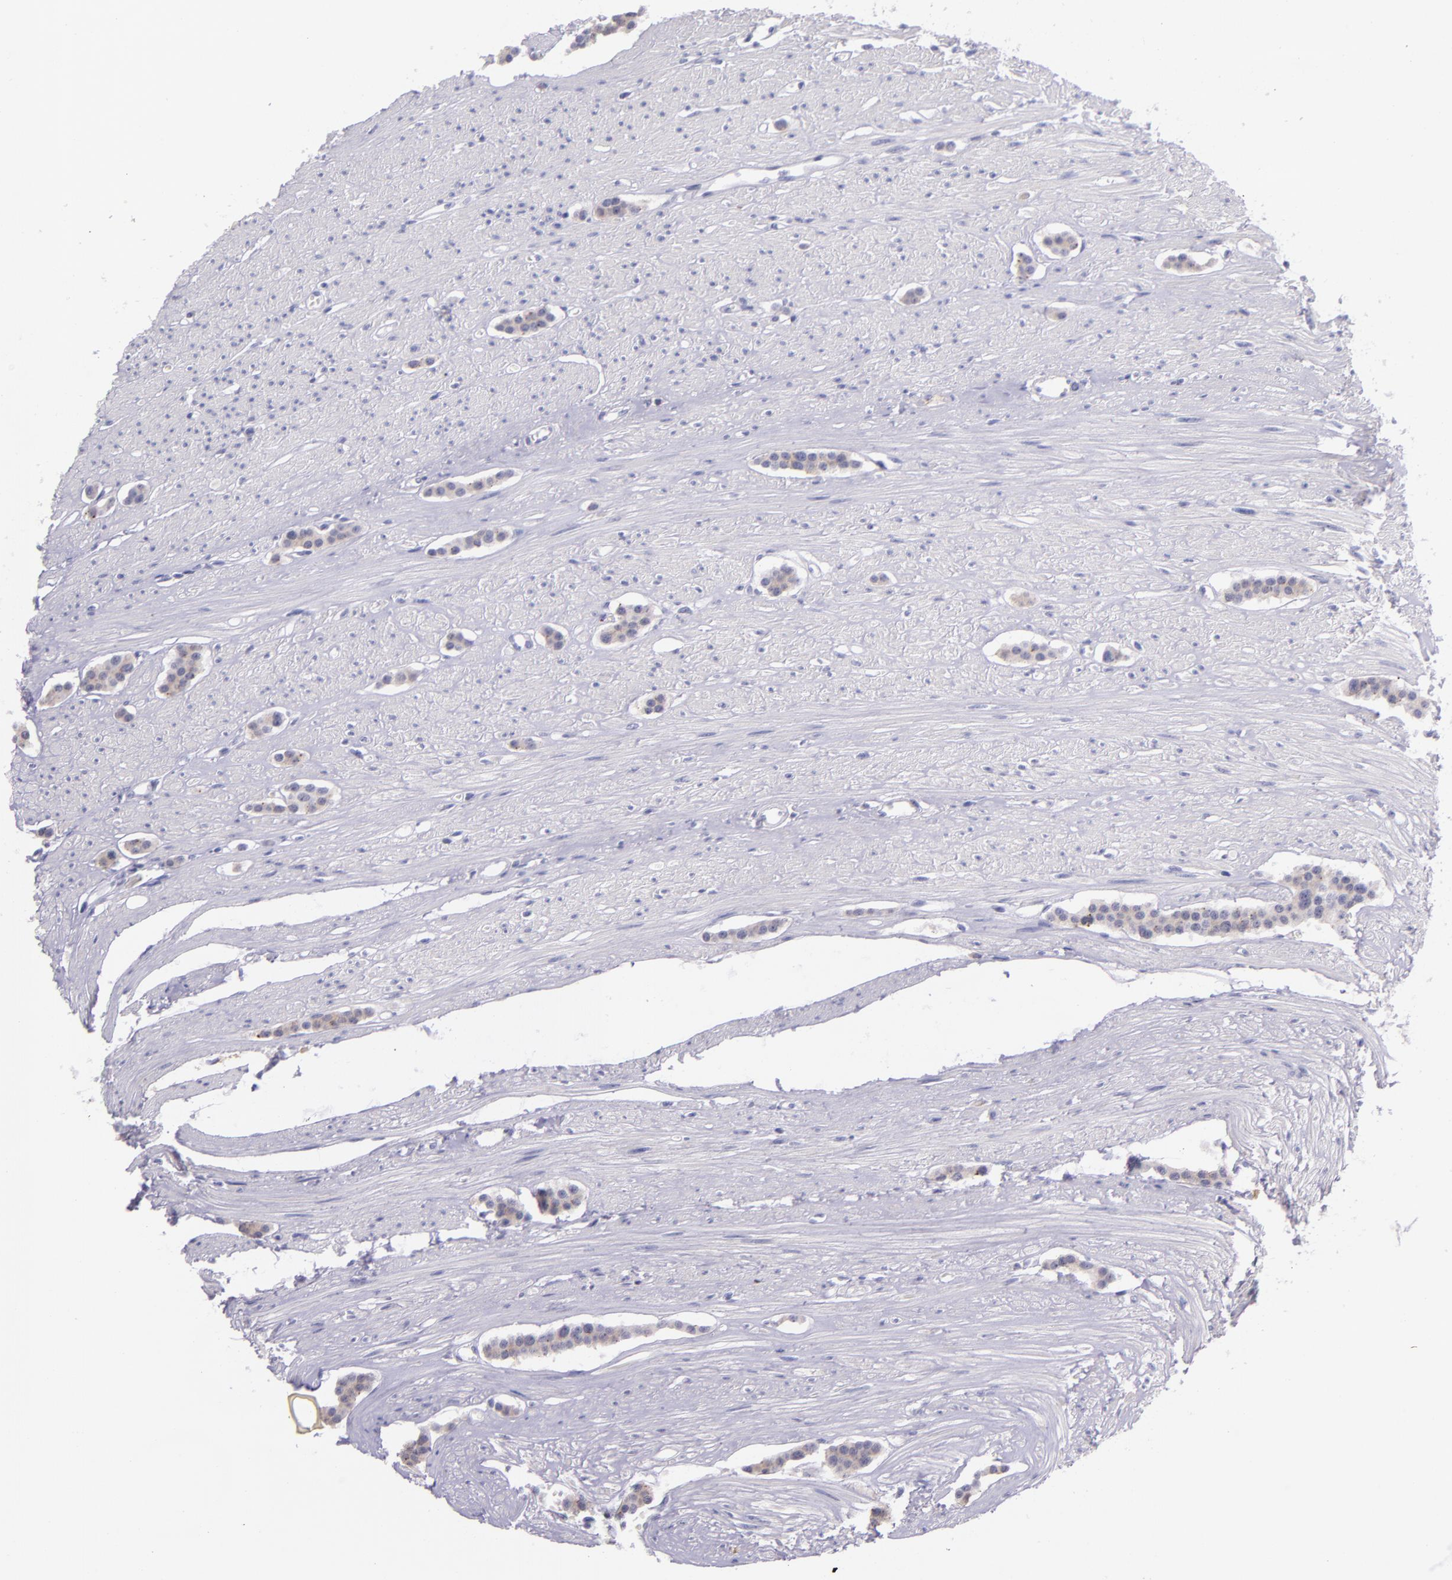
{"staining": {"intensity": "weak", "quantity": ">75%", "location": "cytoplasmic/membranous"}, "tissue": "carcinoid", "cell_type": "Tumor cells", "image_type": "cancer", "snomed": [{"axis": "morphology", "description": "Carcinoid, malignant, NOS"}, {"axis": "topography", "description": "Small intestine"}], "caption": "The image exhibits a brown stain indicating the presence of a protein in the cytoplasmic/membranous of tumor cells in carcinoid (malignant).", "gene": "KNG1", "patient": {"sex": "male", "age": 60}}